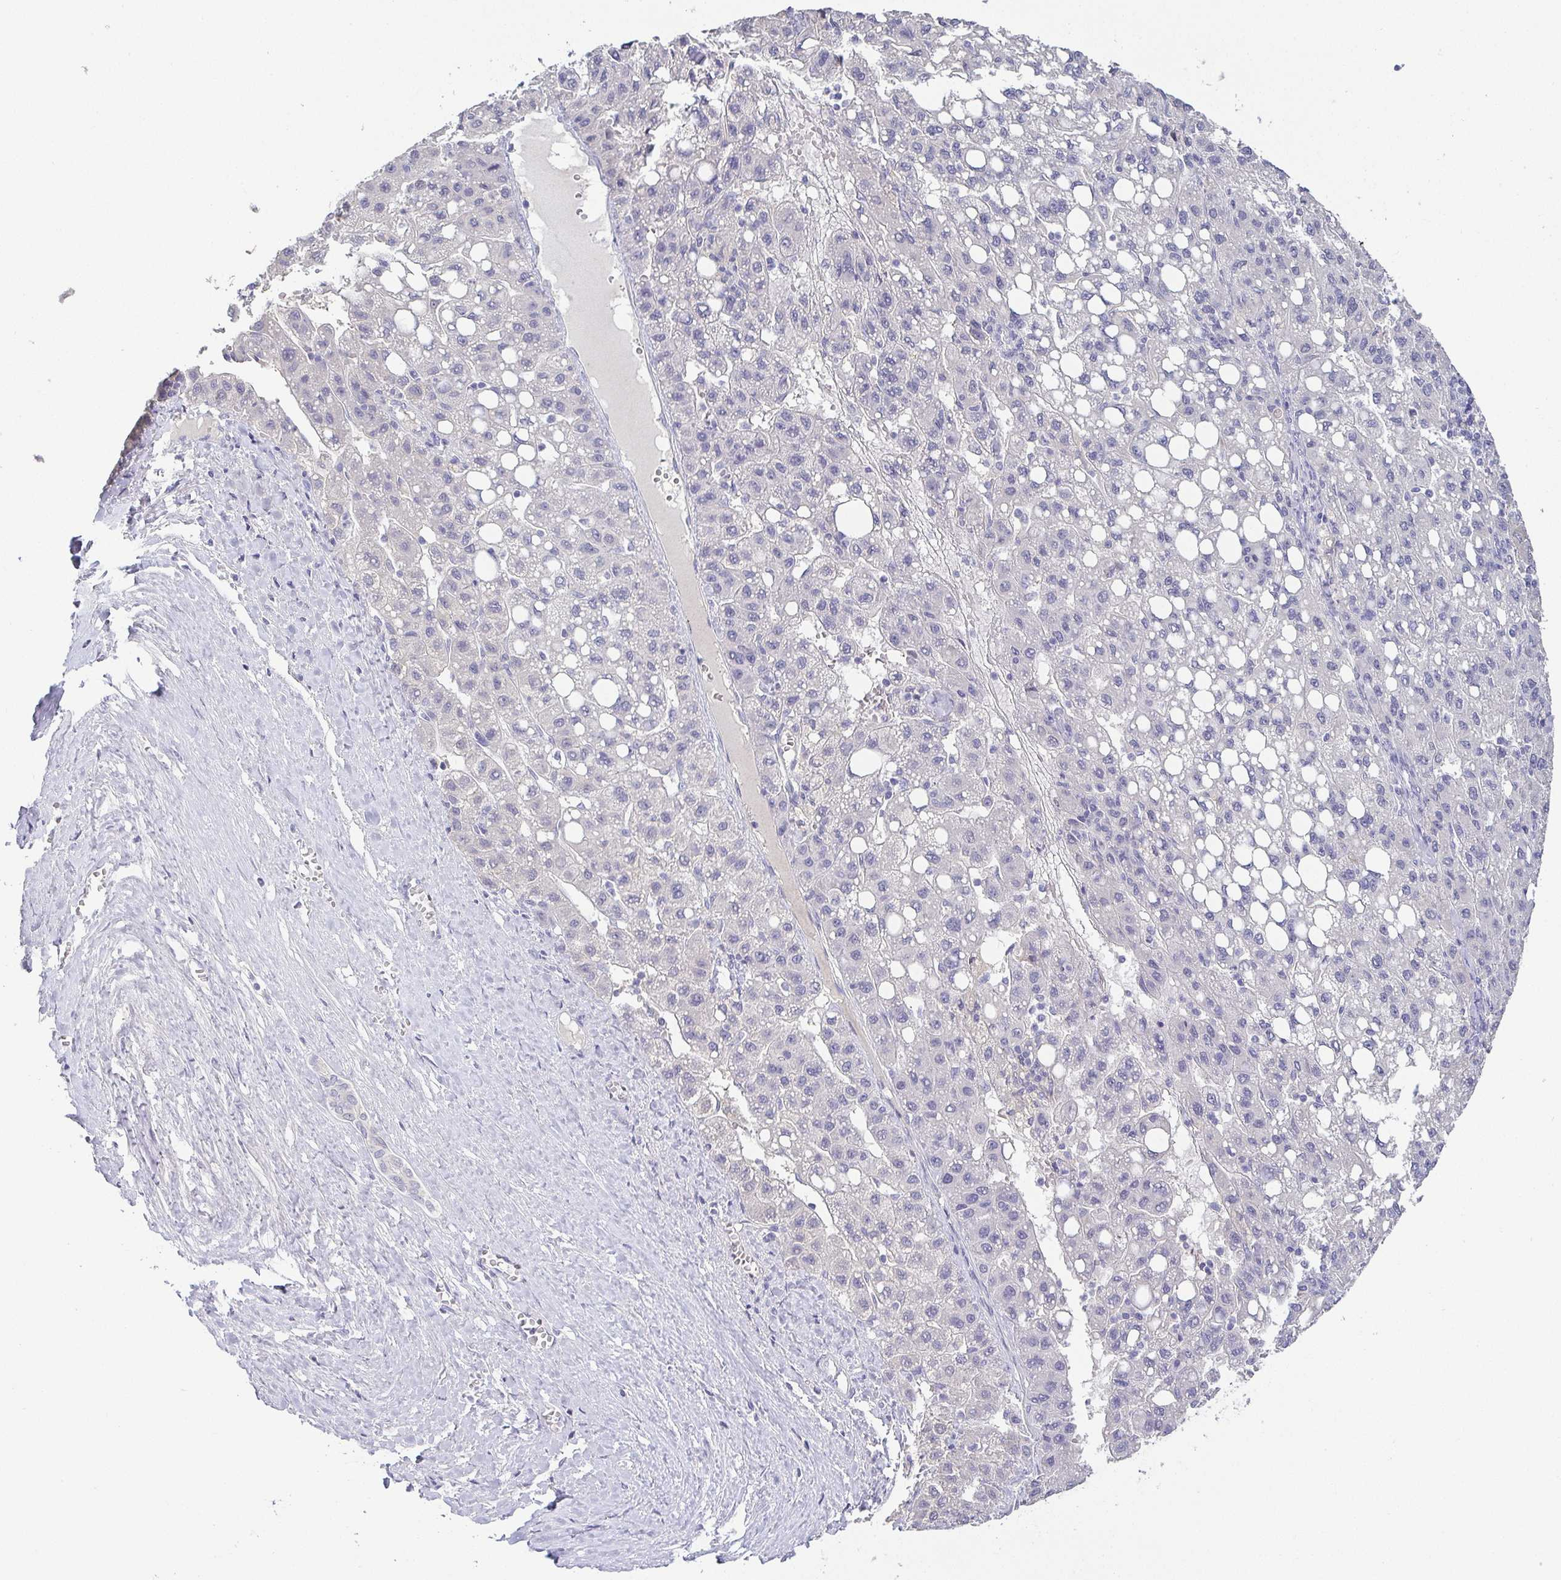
{"staining": {"intensity": "negative", "quantity": "none", "location": "none"}, "tissue": "liver cancer", "cell_type": "Tumor cells", "image_type": "cancer", "snomed": [{"axis": "morphology", "description": "Carcinoma, Hepatocellular, NOS"}, {"axis": "topography", "description": "Liver"}], "caption": "Human liver hepatocellular carcinoma stained for a protein using IHC demonstrates no expression in tumor cells.", "gene": "RNASE7", "patient": {"sex": "female", "age": 82}}